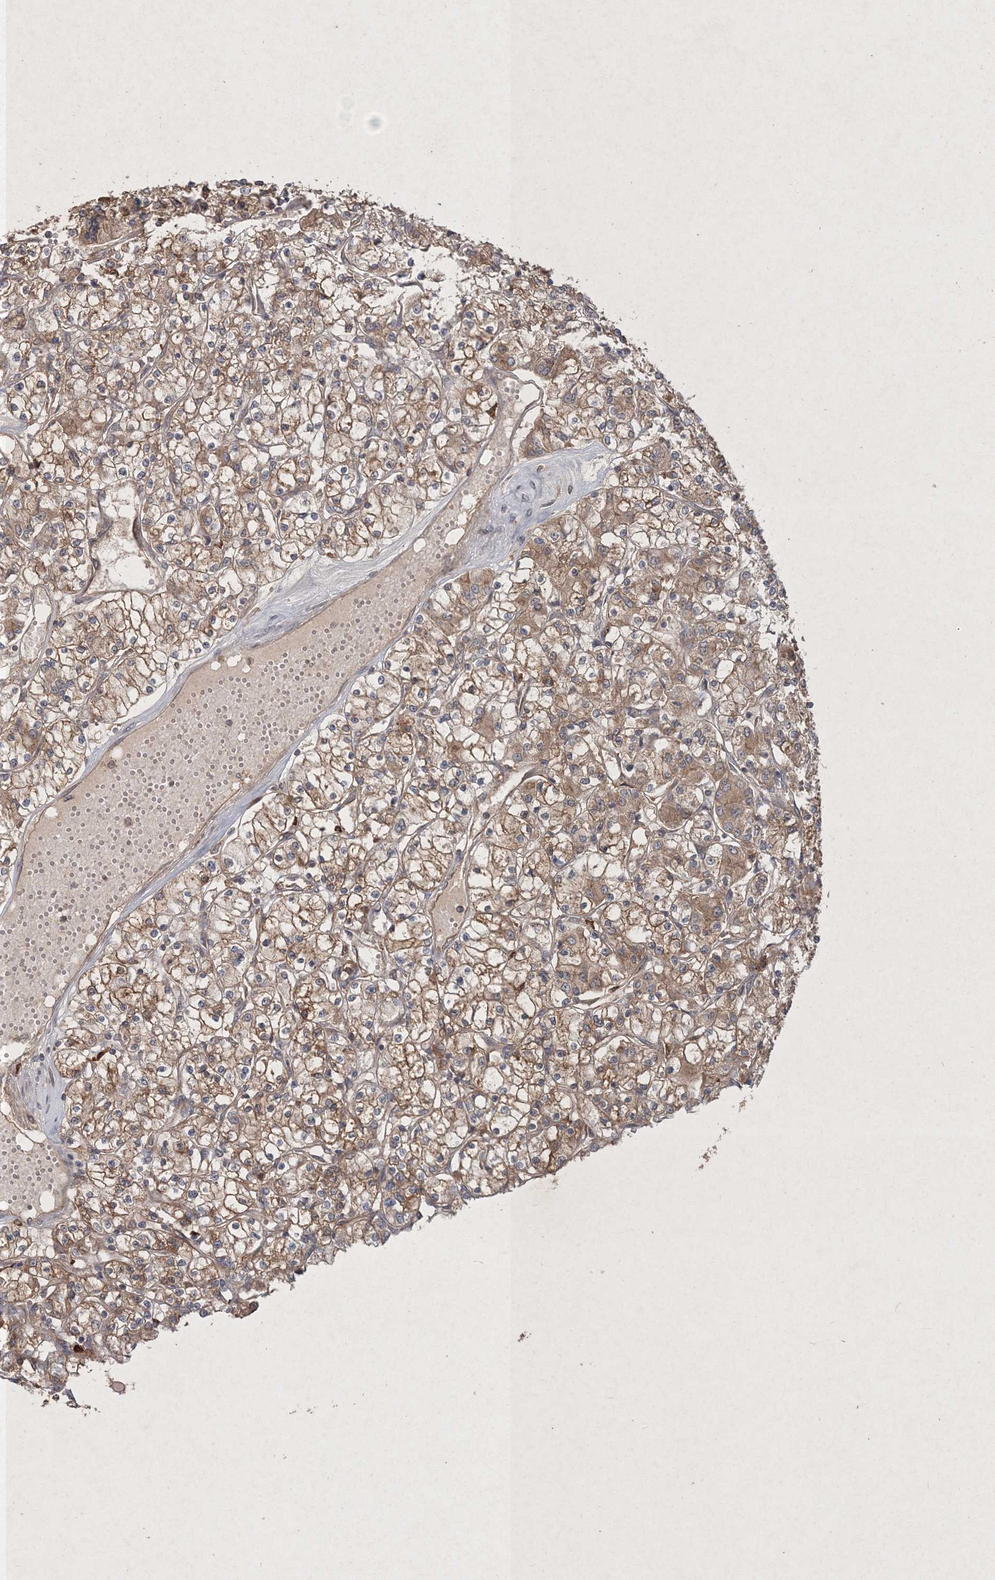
{"staining": {"intensity": "moderate", "quantity": ">75%", "location": "cytoplasmic/membranous"}, "tissue": "renal cancer", "cell_type": "Tumor cells", "image_type": "cancer", "snomed": [{"axis": "morphology", "description": "Adenocarcinoma, NOS"}, {"axis": "topography", "description": "Kidney"}], "caption": "Renal adenocarcinoma was stained to show a protein in brown. There is medium levels of moderate cytoplasmic/membranous expression in approximately >75% of tumor cells.", "gene": "SPRY1", "patient": {"sex": "female", "age": 59}}